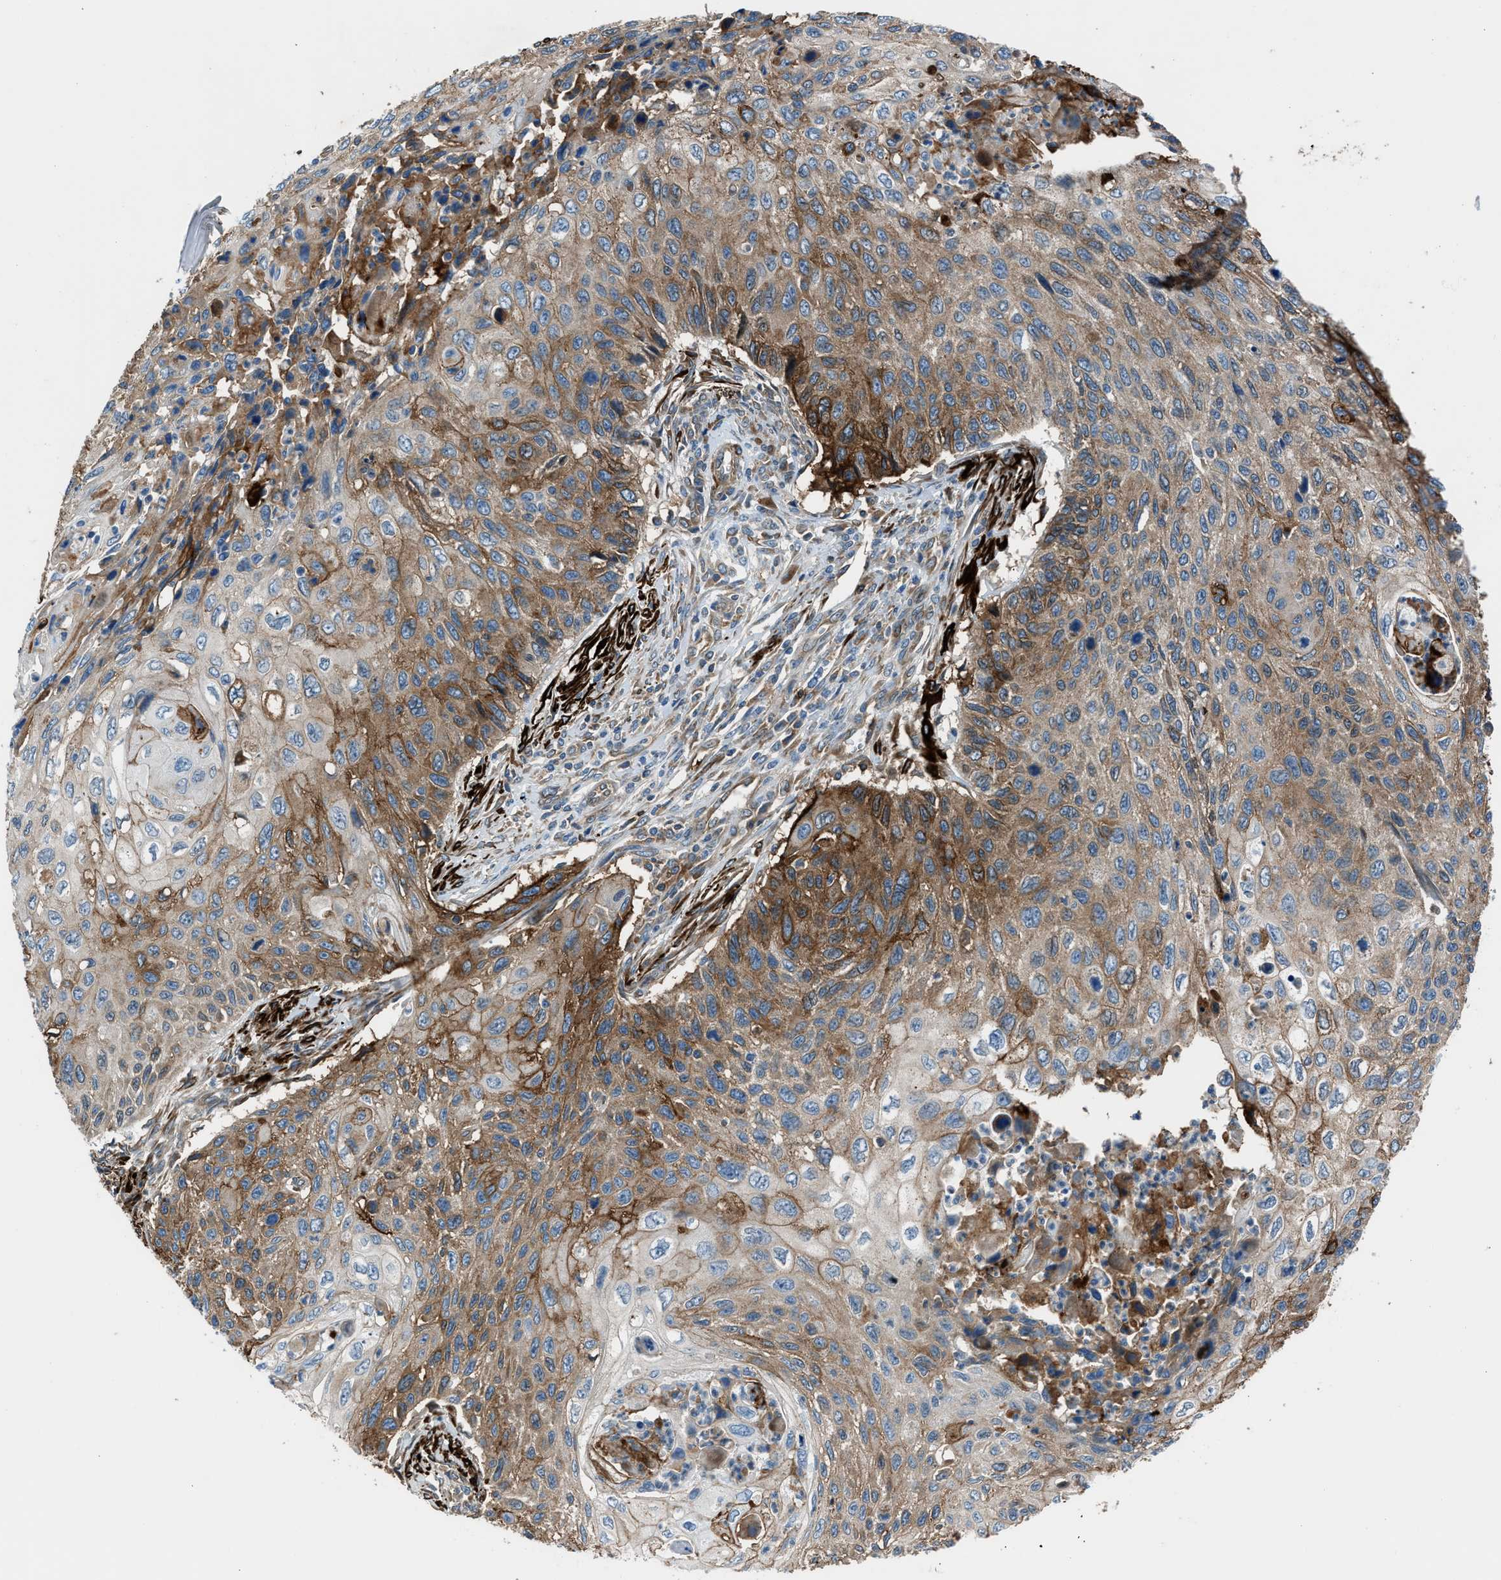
{"staining": {"intensity": "moderate", "quantity": ">75%", "location": "cytoplasmic/membranous"}, "tissue": "cervical cancer", "cell_type": "Tumor cells", "image_type": "cancer", "snomed": [{"axis": "morphology", "description": "Squamous cell carcinoma, NOS"}, {"axis": "topography", "description": "Cervix"}], "caption": "Immunohistochemistry micrograph of neoplastic tissue: human cervical squamous cell carcinoma stained using immunohistochemistry (IHC) reveals medium levels of moderate protein expression localized specifically in the cytoplasmic/membranous of tumor cells, appearing as a cytoplasmic/membranous brown color.", "gene": "LMBR1", "patient": {"sex": "female", "age": 70}}